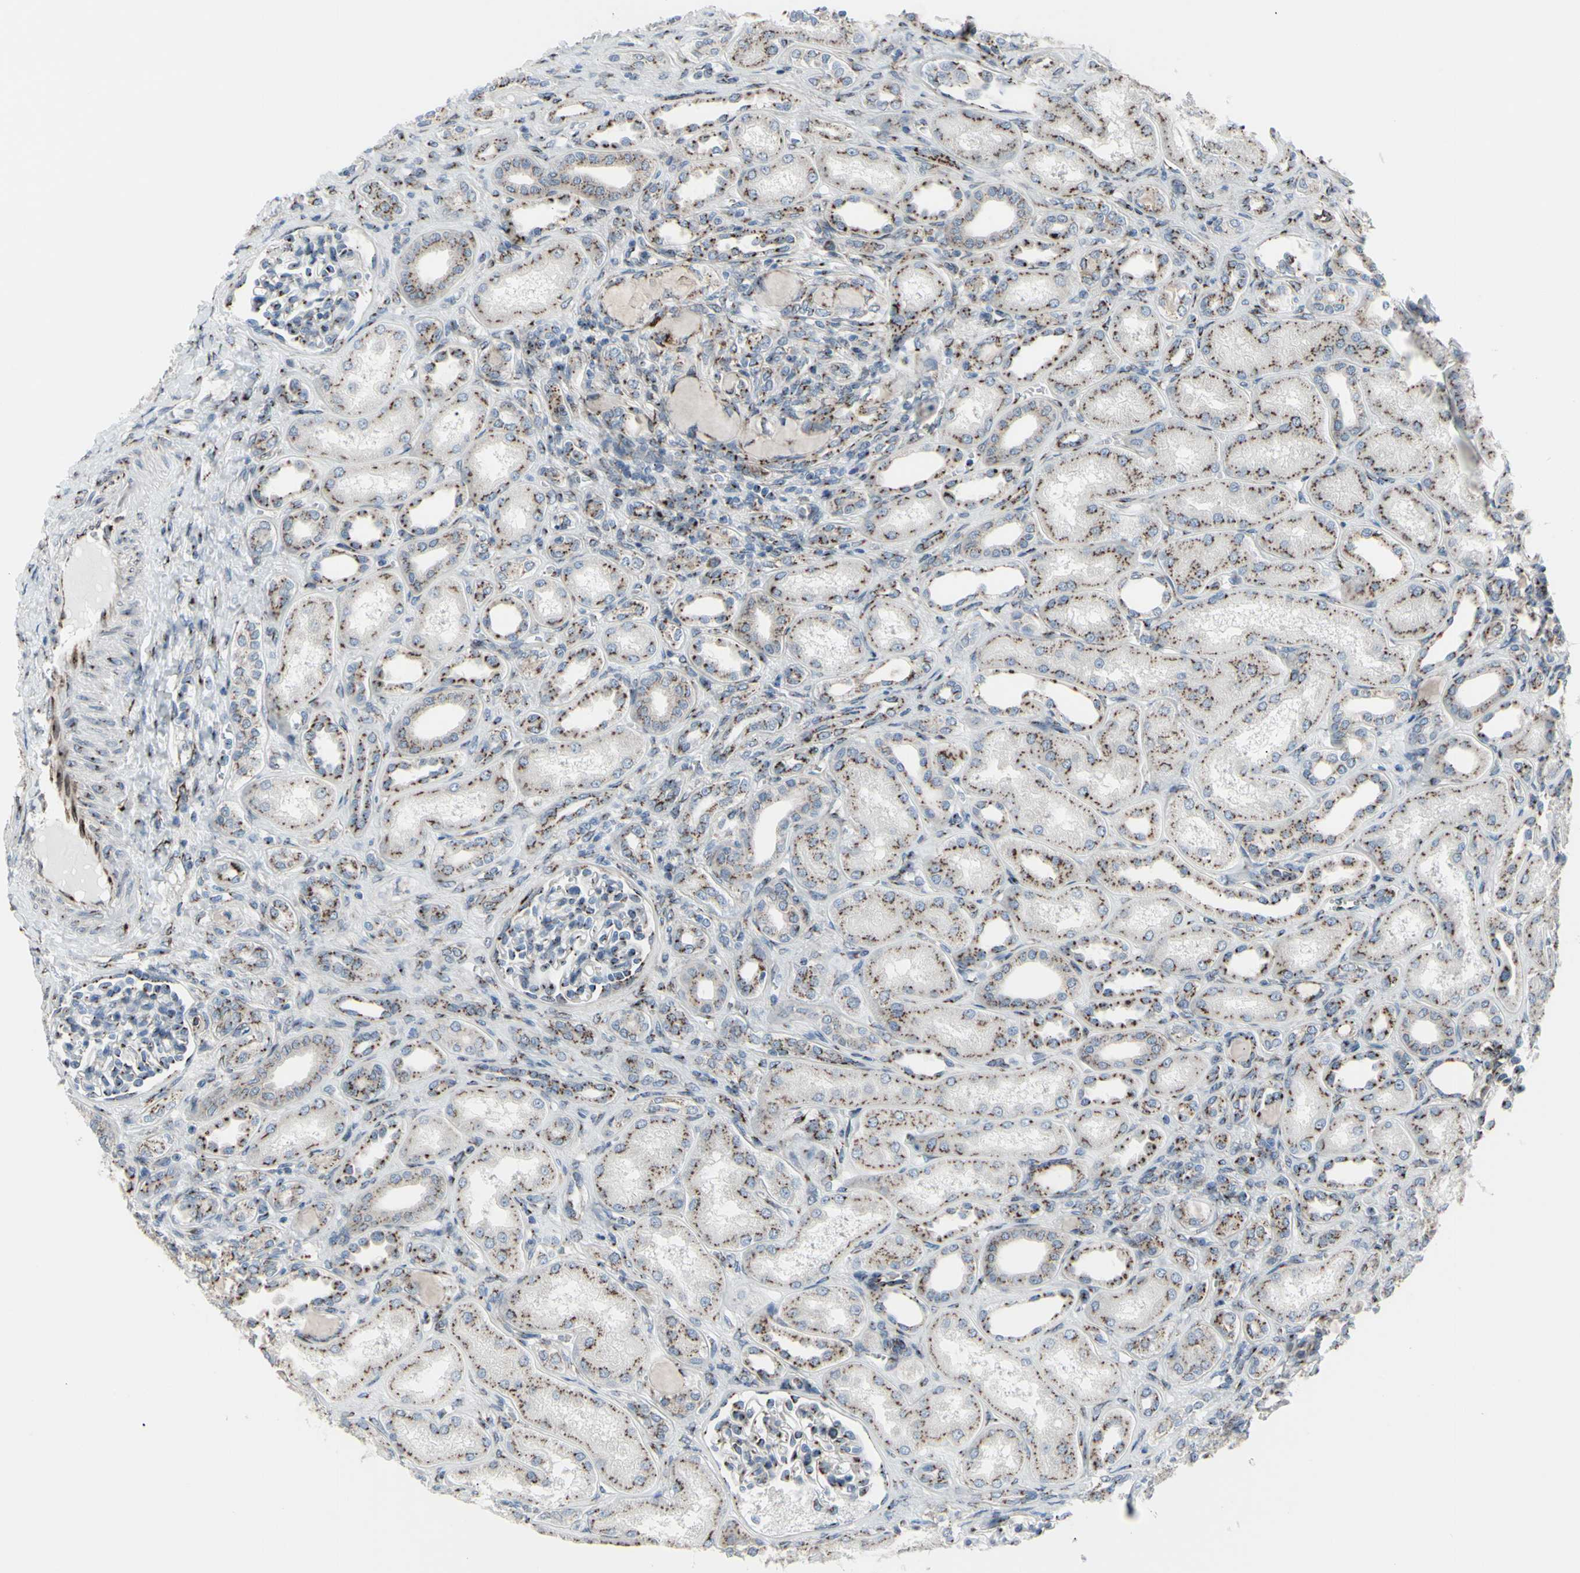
{"staining": {"intensity": "strong", "quantity": "25%-75%", "location": "cytoplasmic/membranous"}, "tissue": "kidney", "cell_type": "Cells in glomeruli", "image_type": "normal", "snomed": [{"axis": "morphology", "description": "Normal tissue, NOS"}, {"axis": "topography", "description": "Kidney"}], "caption": "This micrograph demonstrates immunohistochemistry staining of unremarkable kidney, with high strong cytoplasmic/membranous staining in about 25%-75% of cells in glomeruli.", "gene": "GLG1", "patient": {"sex": "male", "age": 7}}